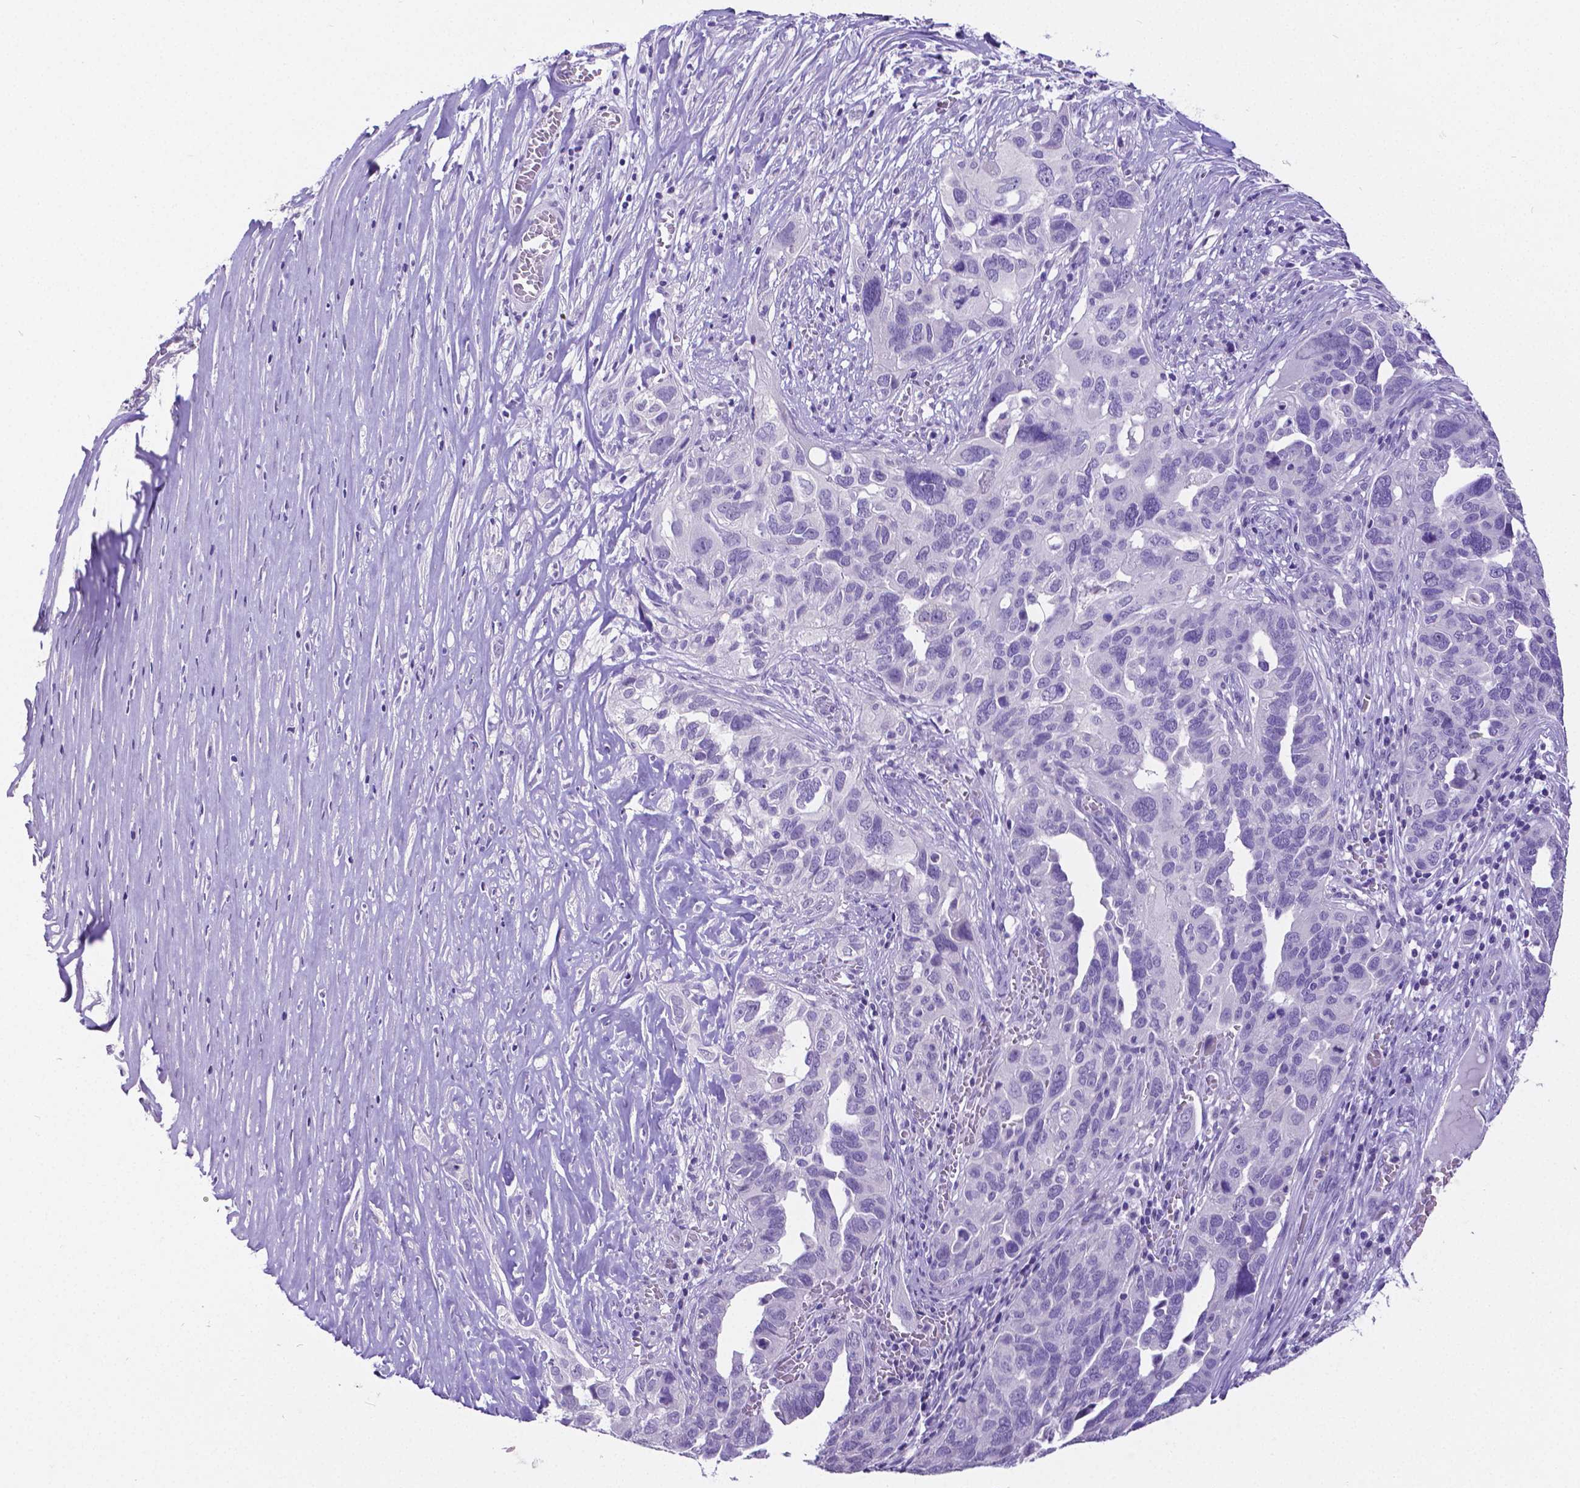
{"staining": {"intensity": "negative", "quantity": "none", "location": "none"}, "tissue": "ovarian cancer", "cell_type": "Tumor cells", "image_type": "cancer", "snomed": [{"axis": "morphology", "description": "Carcinoma, endometroid"}, {"axis": "topography", "description": "Soft tissue"}, {"axis": "topography", "description": "Ovary"}], "caption": "This is an IHC histopathology image of human ovarian endometroid carcinoma. There is no expression in tumor cells.", "gene": "SATB2", "patient": {"sex": "female", "age": 52}}